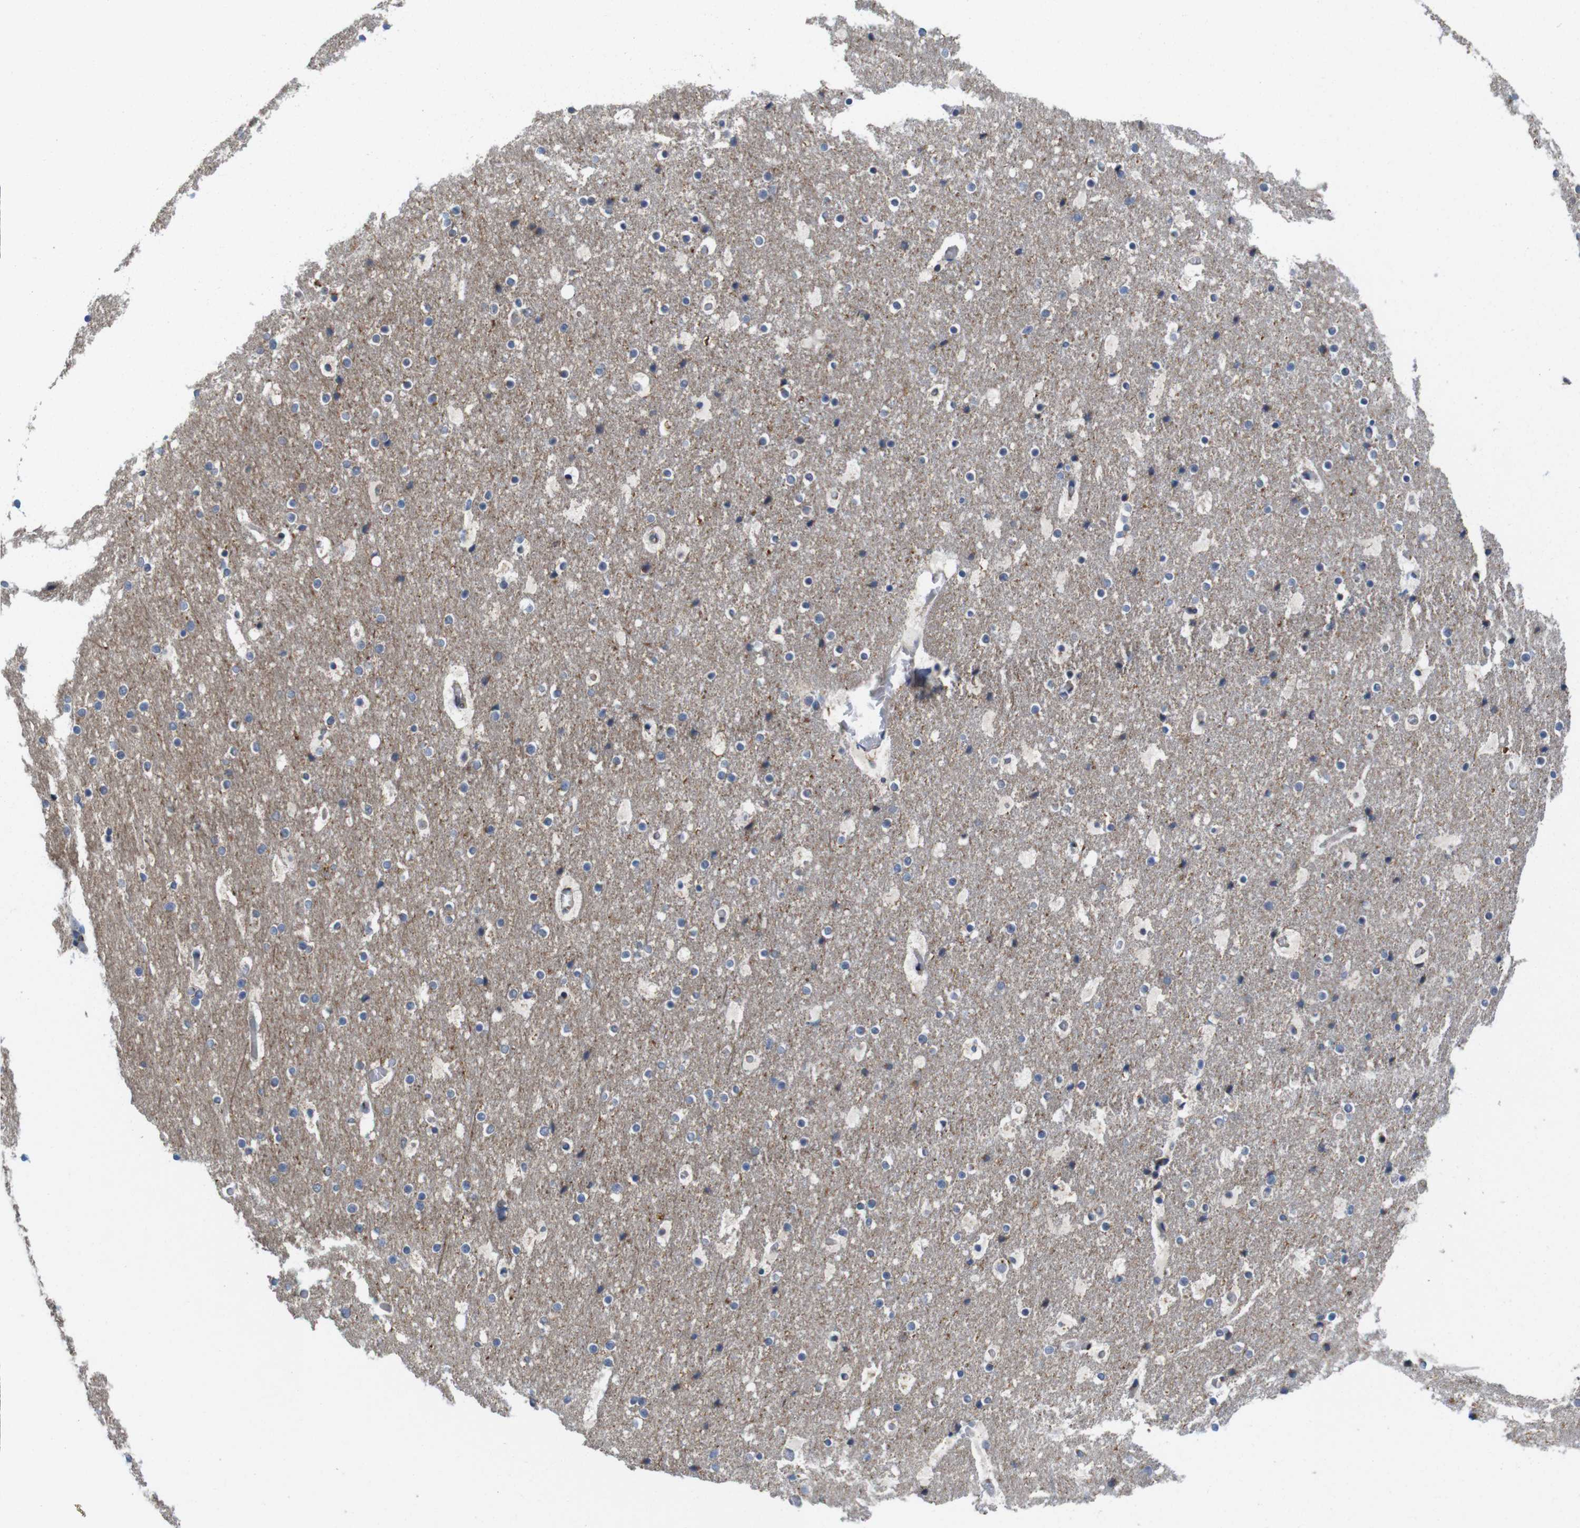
{"staining": {"intensity": "negative", "quantity": "none", "location": "none"}, "tissue": "cerebral cortex", "cell_type": "Endothelial cells", "image_type": "normal", "snomed": [{"axis": "morphology", "description": "Normal tissue, NOS"}, {"axis": "topography", "description": "Cerebral cortex"}], "caption": "This is an IHC micrograph of normal cerebral cortex. There is no expression in endothelial cells.", "gene": "EFCAB14", "patient": {"sex": "male", "age": 57}}